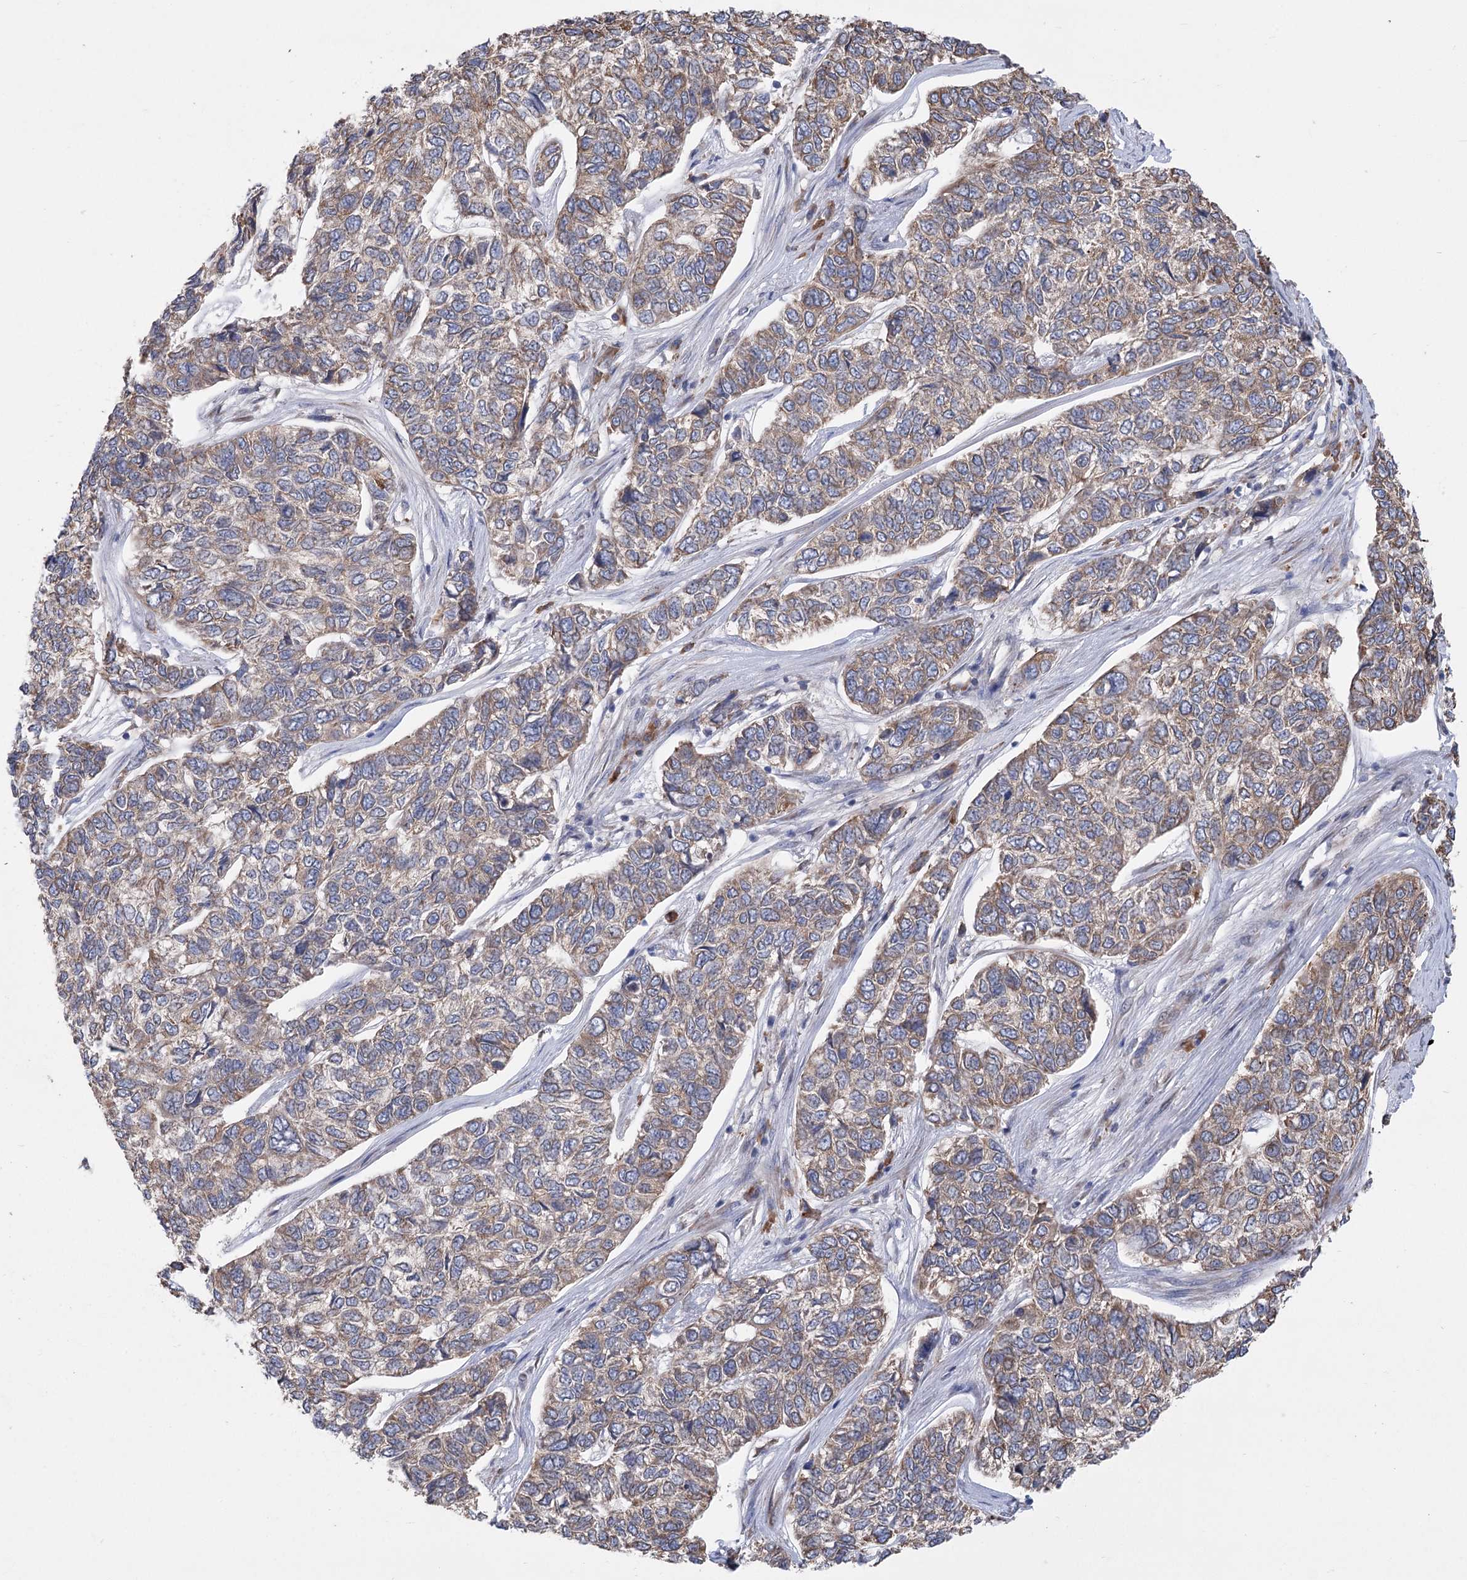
{"staining": {"intensity": "weak", "quantity": "25%-75%", "location": "cytoplasmic/membranous"}, "tissue": "skin cancer", "cell_type": "Tumor cells", "image_type": "cancer", "snomed": [{"axis": "morphology", "description": "Basal cell carcinoma"}, {"axis": "topography", "description": "Skin"}], "caption": "Approximately 25%-75% of tumor cells in human skin cancer display weak cytoplasmic/membranous protein expression as visualized by brown immunohistochemical staining.", "gene": "METTL24", "patient": {"sex": "female", "age": 65}}